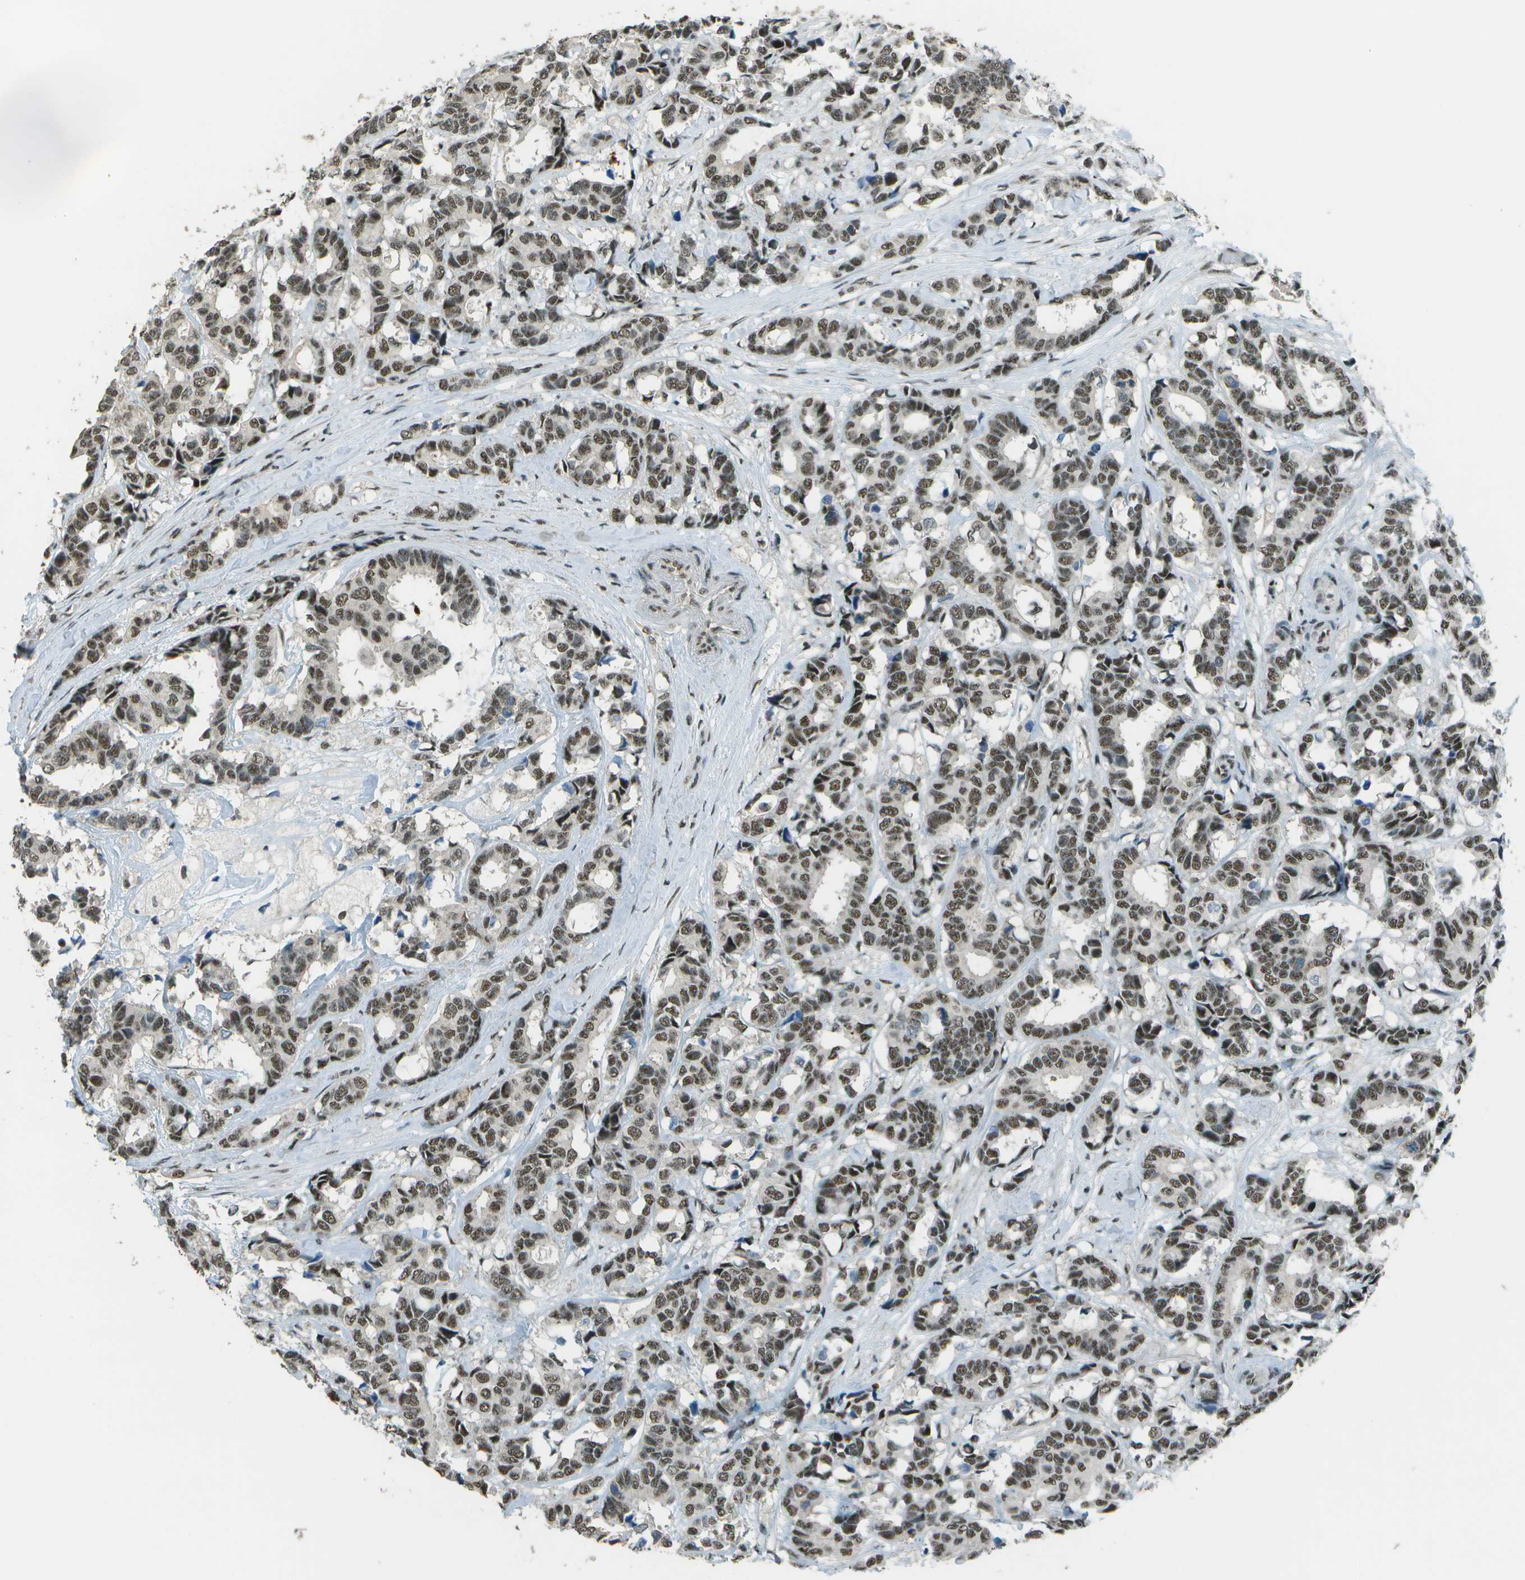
{"staining": {"intensity": "moderate", "quantity": ">75%", "location": "nuclear"}, "tissue": "breast cancer", "cell_type": "Tumor cells", "image_type": "cancer", "snomed": [{"axis": "morphology", "description": "Duct carcinoma"}, {"axis": "topography", "description": "Breast"}], "caption": "Protein staining exhibits moderate nuclear expression in approximately >75% of tumor cells in breast cancer (infiltrating ductal carcinoma).", "gene": "DEPDC1", "patient": {"sex": "female", "age": 87}}